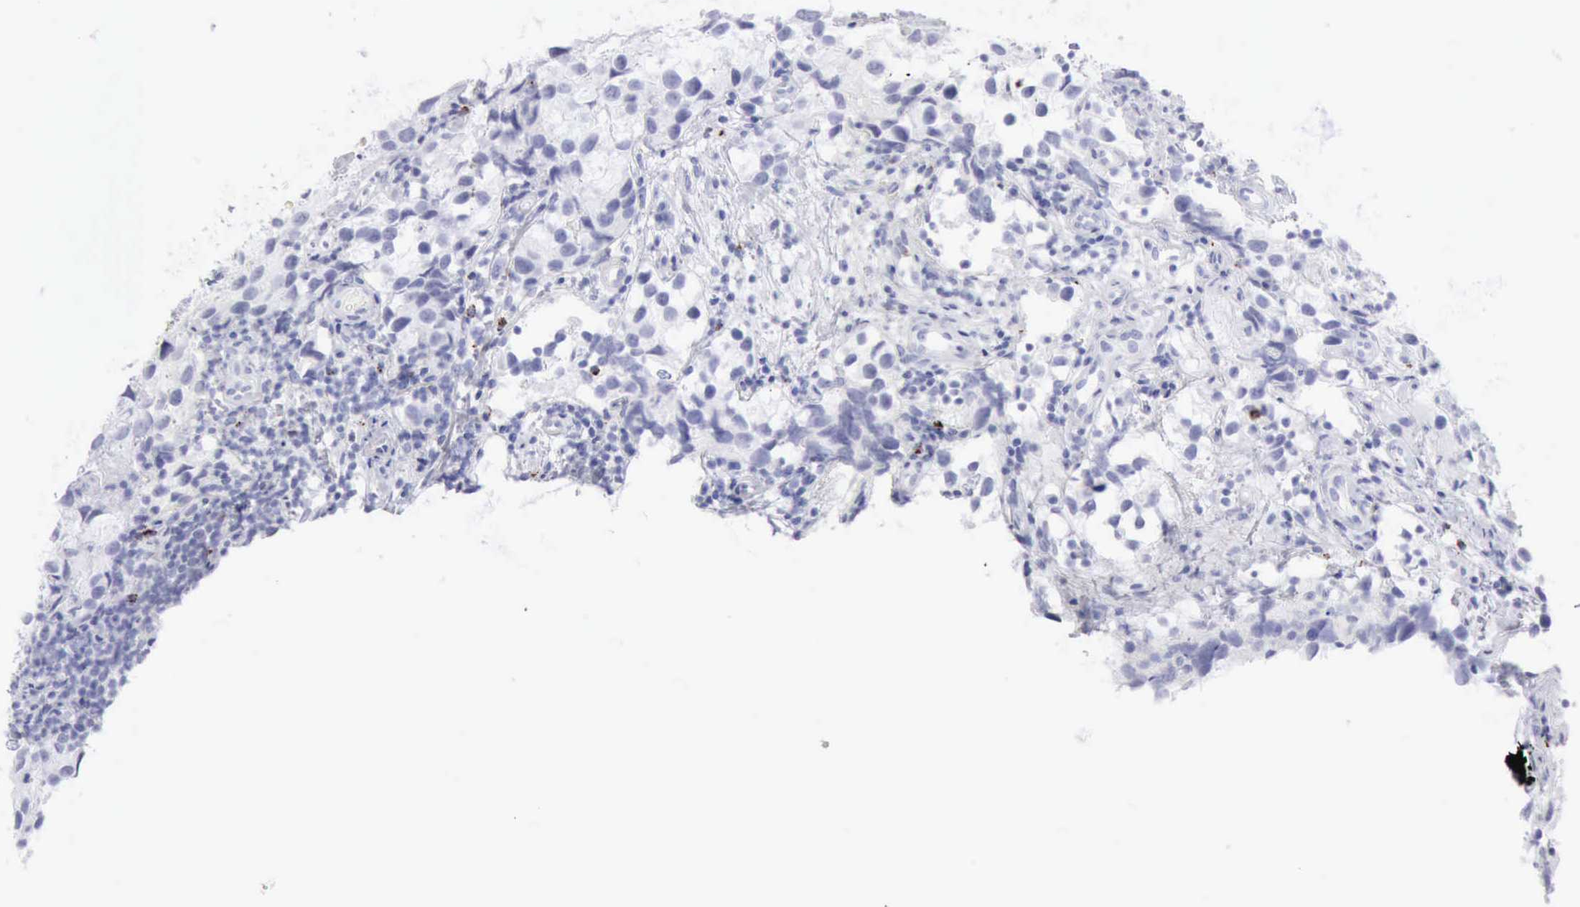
{"staining": {"intensity": "negative", "quantity": "none", "location": "none"}, "tissue": "testis cancer", "cell_type": "Tumor cells", "image_type": "cancer", "snomed": [{"axis": "morphology", "description": "Seminoma, NOS"}, {"axis": "topography", "description": "Testis"}], "caption": "This is a histopathology image of immunohistochemistry (IHC) staining of testis seminoma, which shows no positivity in tumor cells.", "gene": "GZMB", "patient": {"sex": "male", "age": 39}}